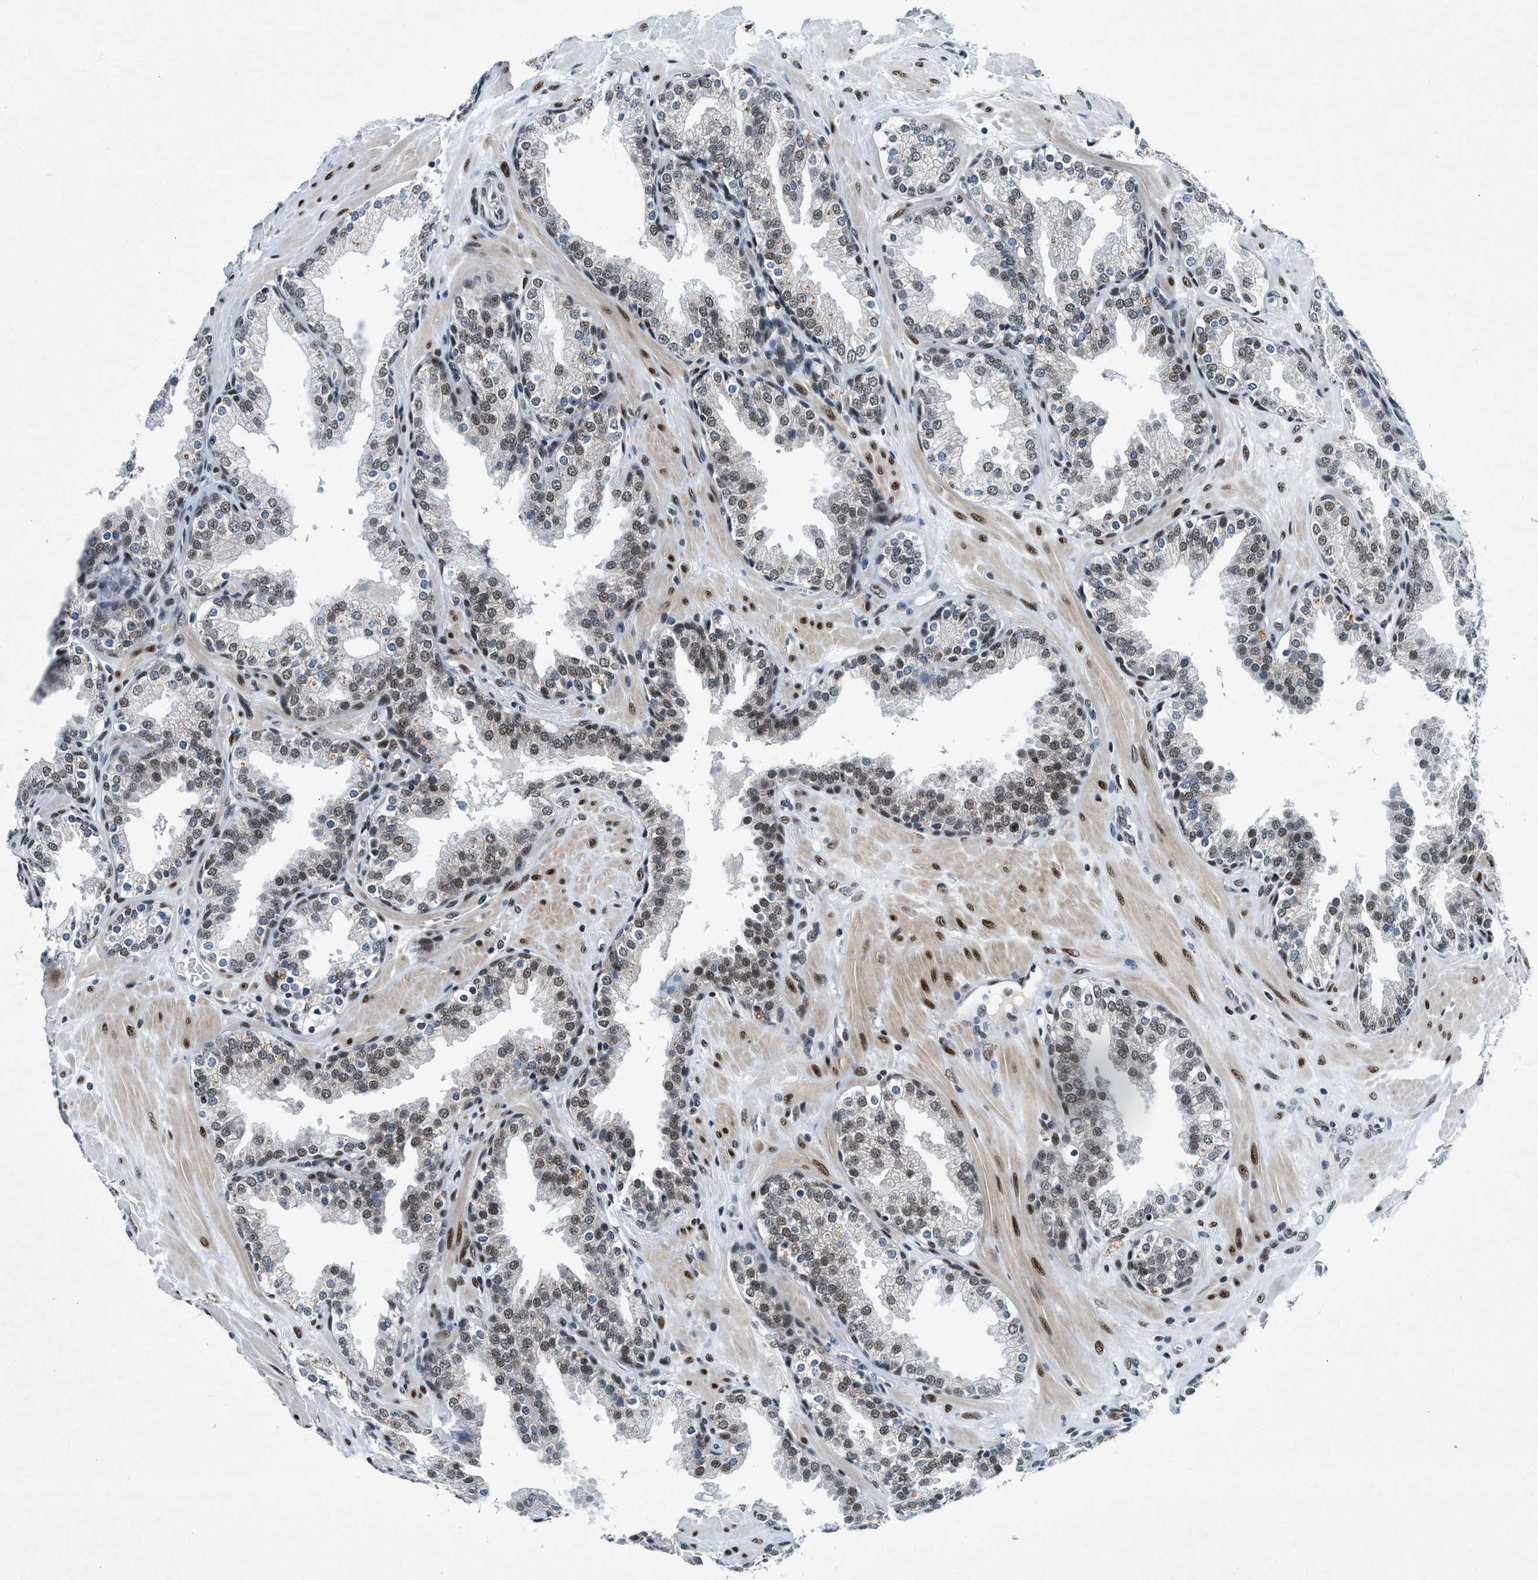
{"staining": {"intensity": "moderate", "quantity": ">75%", "location": "nuclear"}, "tissue": "prostate", "cell_type": "Glandular cells", "image_type": "normal", "snomed": [{"axis": "morphology", "description": "Normal tissue, NOS"}, {"axis": "topography", "description": "Prostate"}], "caption": "About >75% of glandular cells in benign human prostate show moderate nuclear protein positivity as visualized by brown immunohistochemical staining.", "gene": "NCOA1", "patient": {"sex": "male", "age": 51}}